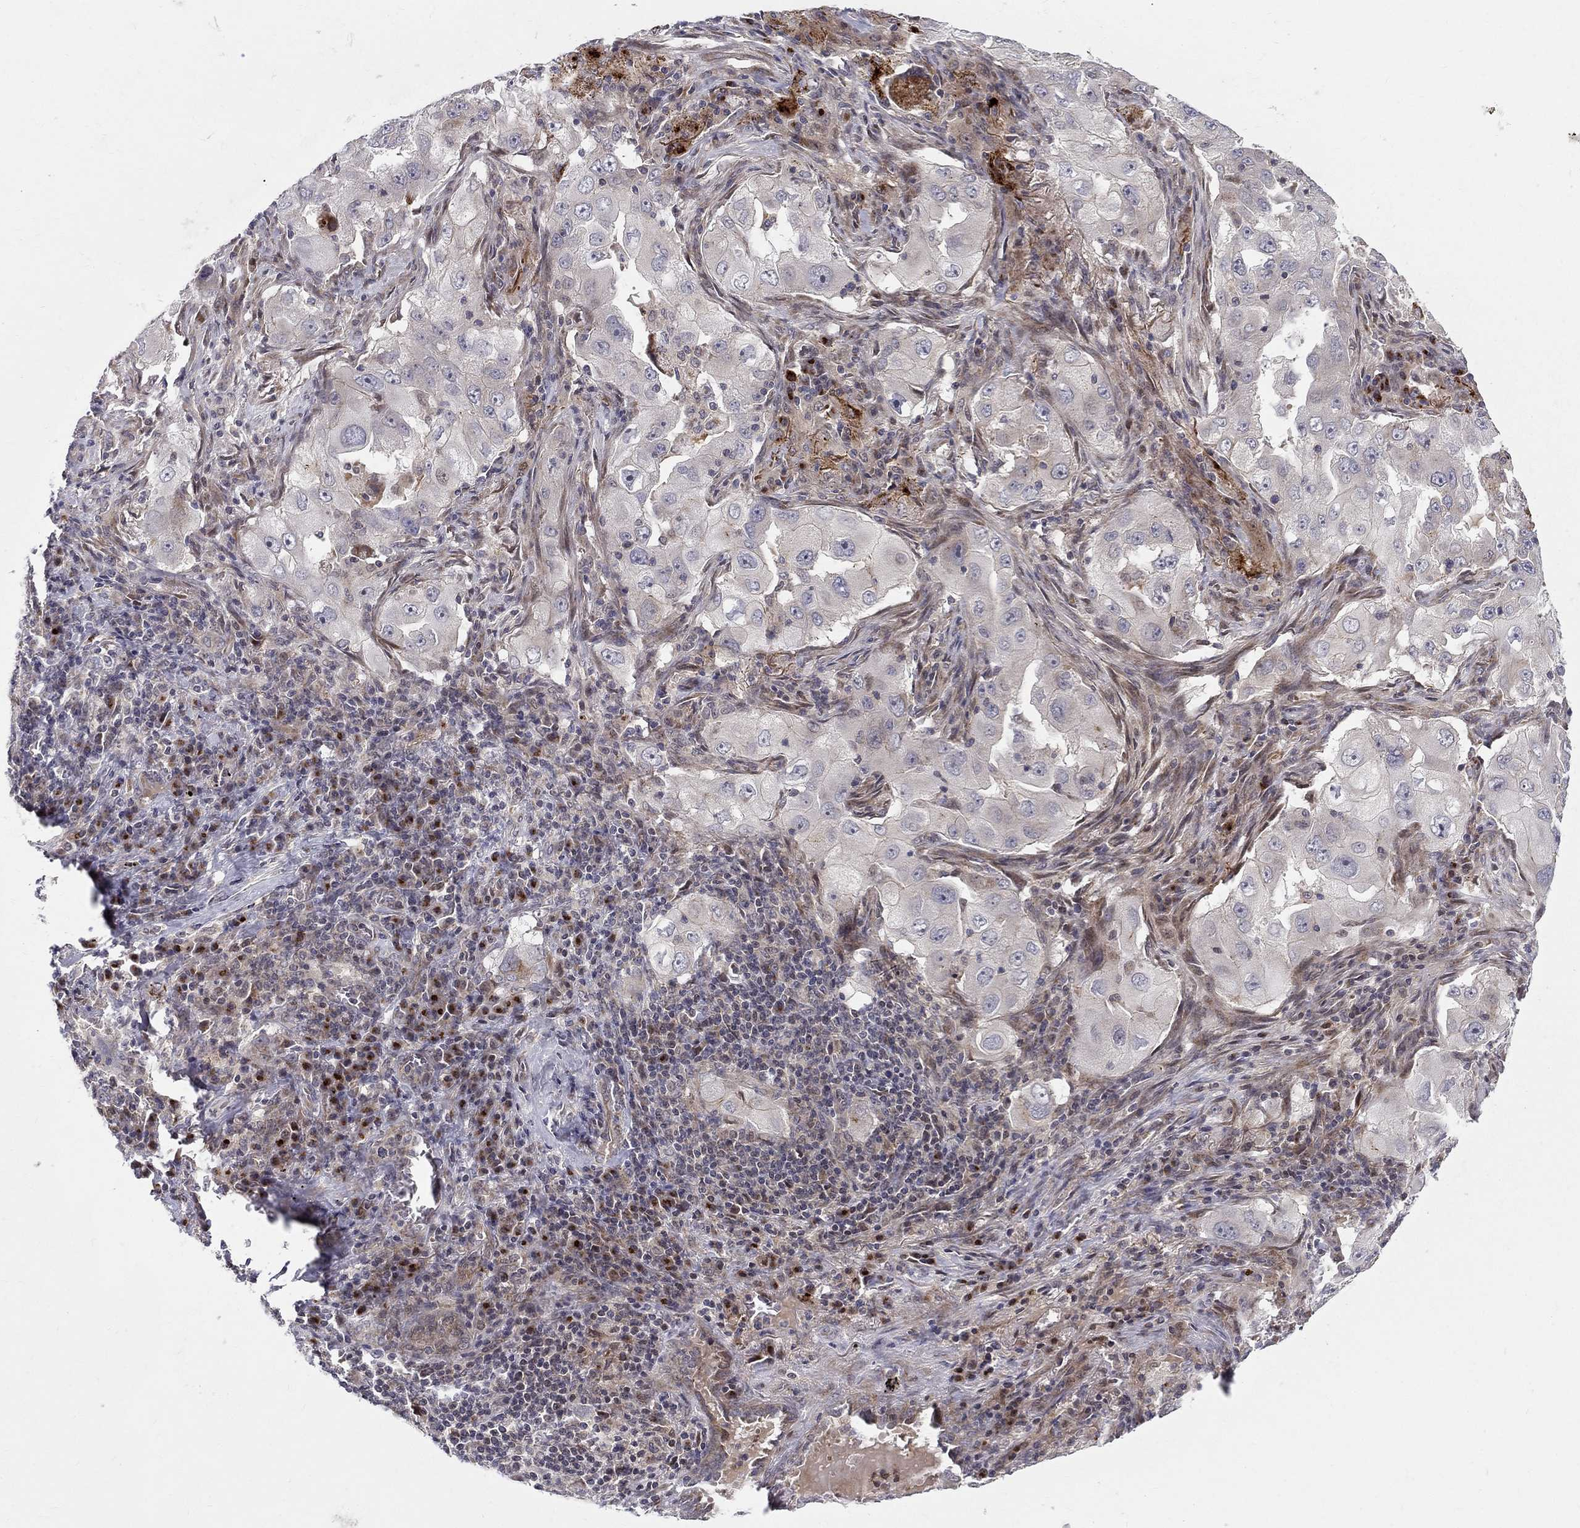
{"staining": {"intensity": "negative", "quantity": "none", "location": "none"}, "tissue": "lung cancer", "cell_type": "Tumor cells", "image_type": "cancer", "snomed": [{"axis": "morphology", "description": "Adenocarcinoma, NOS"}, {"axis": "topography", "description": "Lung"}], "caption": "Human lung adenocarcinoma stained for a protein using immunohistochemistry displays no expression in tumor cells.", "gene": "WDR19", "patient": {"sex": "female", "age": 61}}